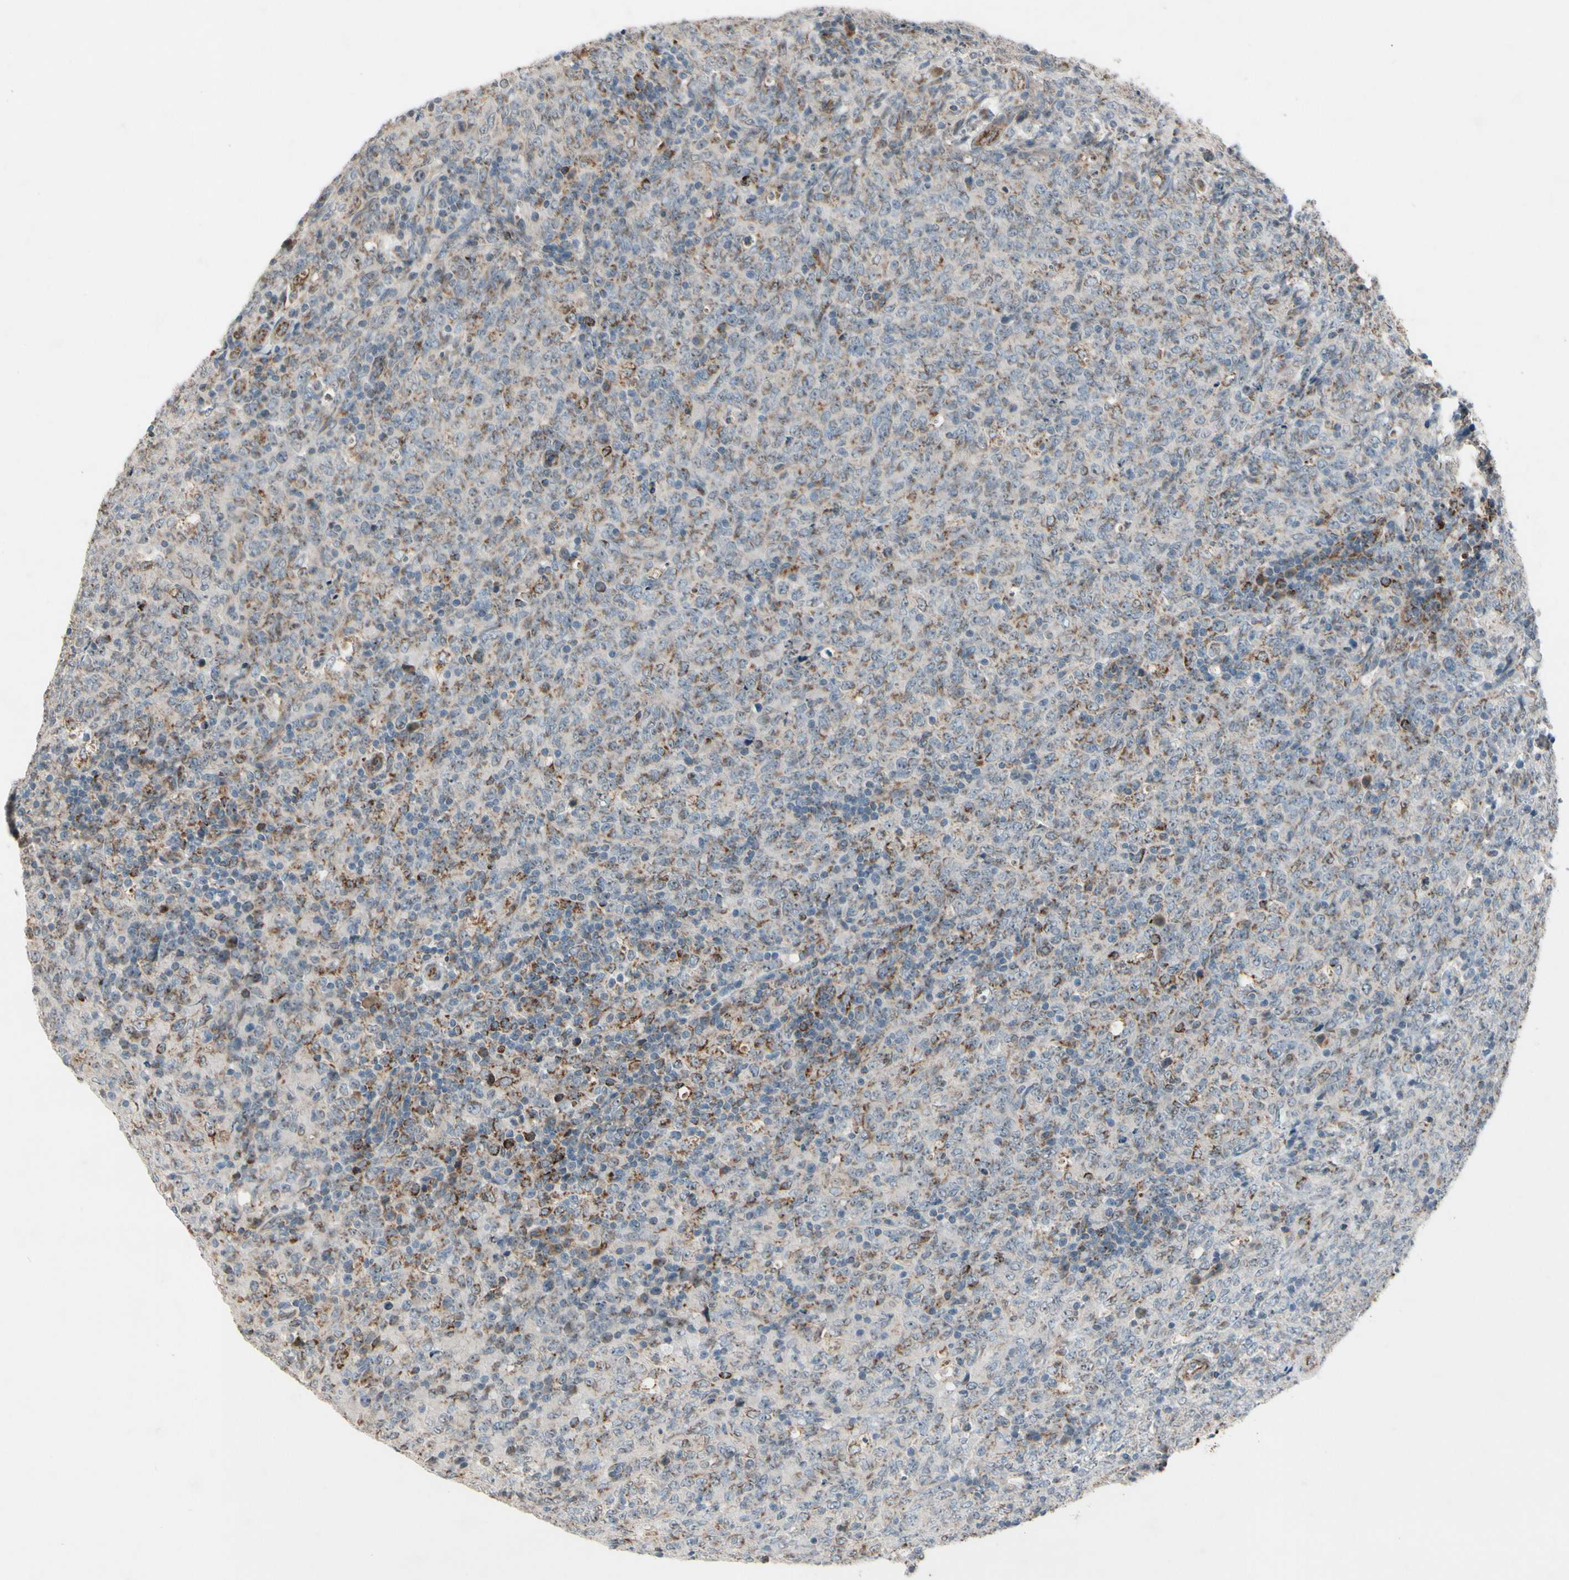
{"staining": {"intensity": "weak", "quantity": ">75%", "location": "cytoplasmic/membranous"}, "tissue": "lymphoma", "cell_type": "Tumor cells", "image_type": "cancer", "snomed": [{"axis": "morphology", "description": "Malignant lymphoma, non-Hodgkin's type, High grade"}, {"axis": "topography", "description": "Tonsil"}], "caption": "Brown immunohistochemical staining in human lymphoma demonstrates weak cytoplasmic/membranous expression in approximately >75% of tumor cells.", "gene": "CPT1A", "patient": {"sex": "female", "age": 36}}